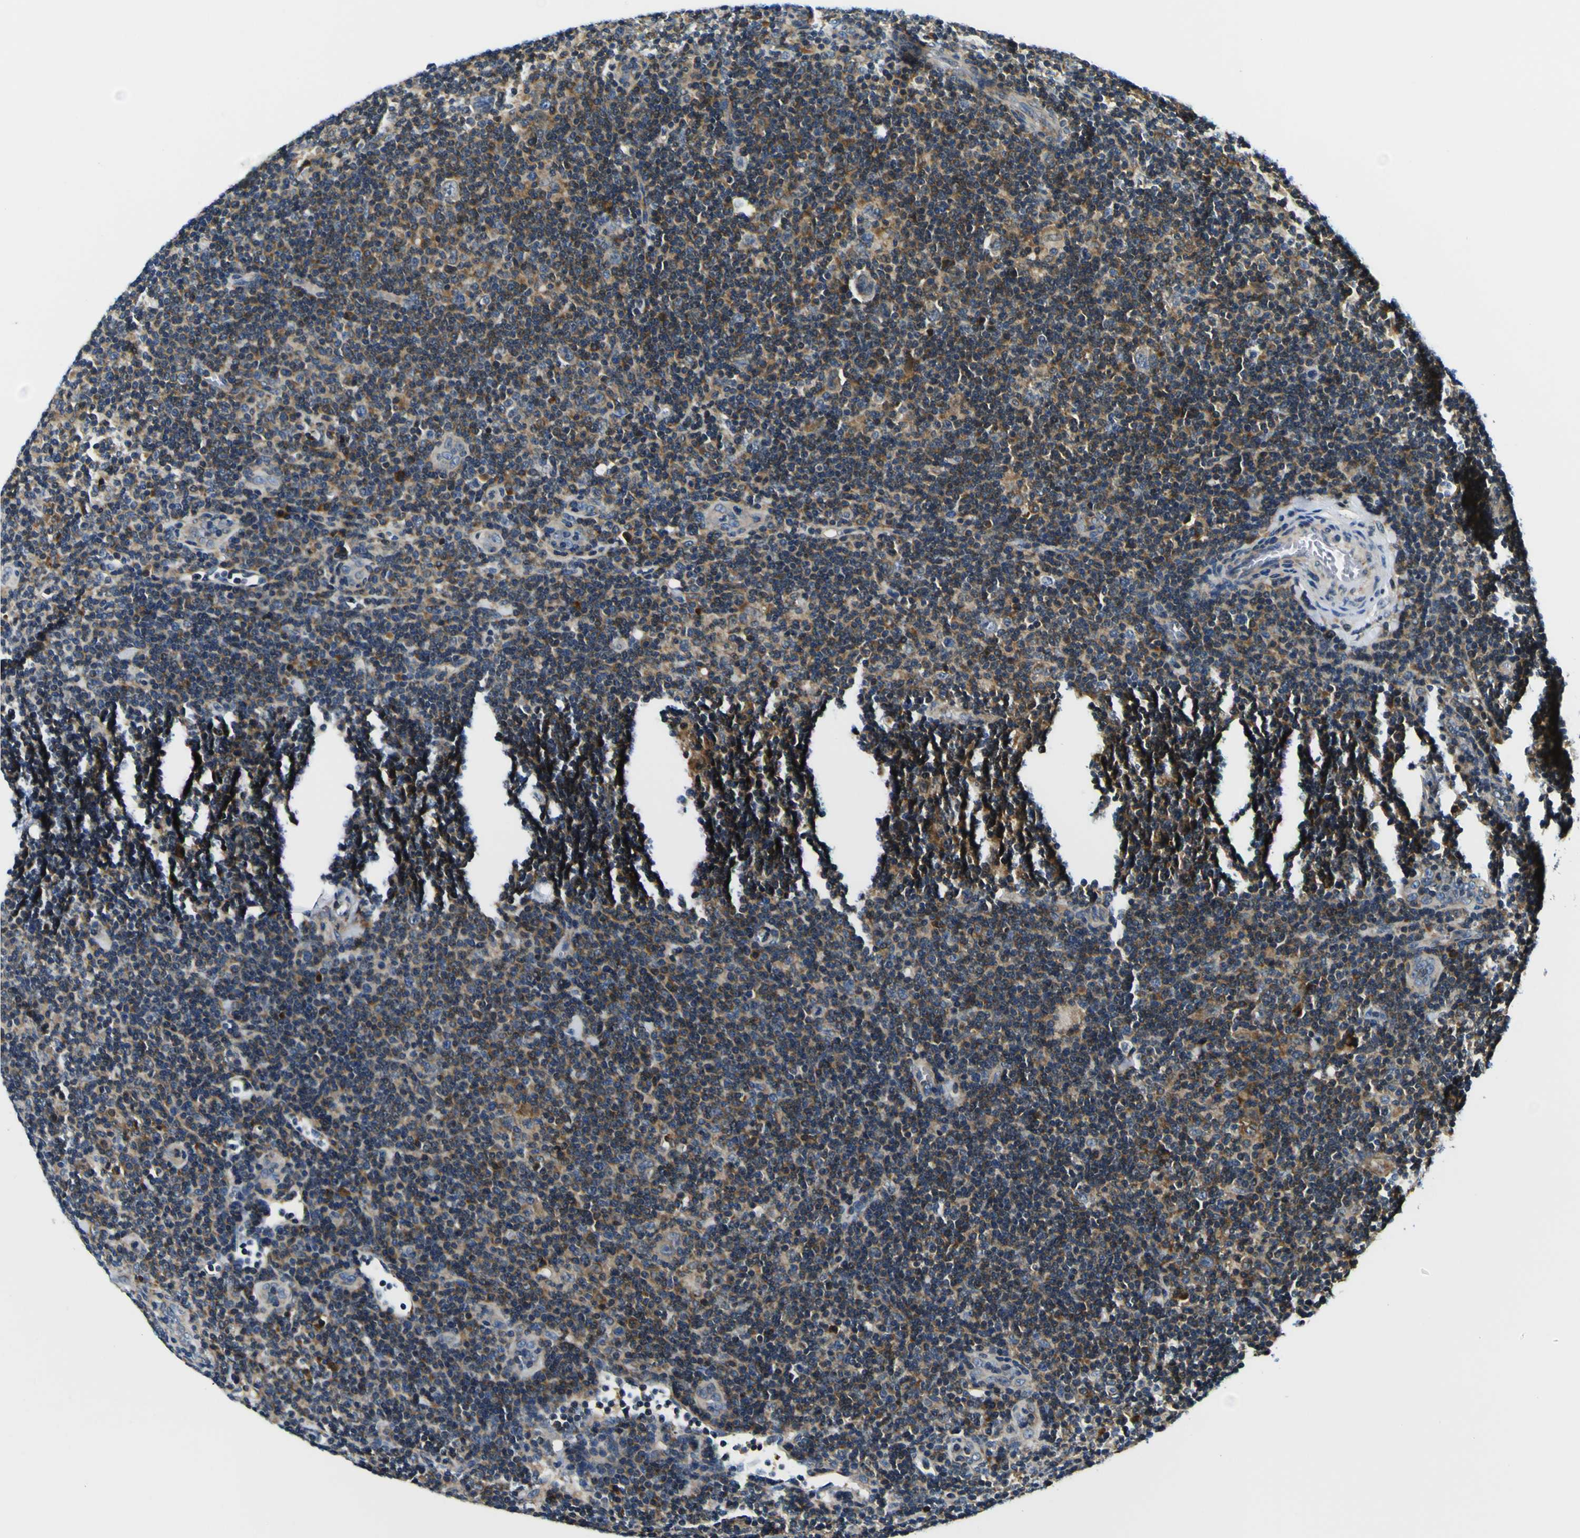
{"staining": {"intensity": "weak", "quantity": ">75%", "location": "cytoplasmic/membranous"}, "tissue": "lymphoma", "cell_type": "Tumor cells", "image_type": "cancer", "snomed": [{"axis": "morphology", "description": "Hodgkin's disease, NOS"}, {"axis": "topography", "description": "Lymph node"}], "caption": "Immunohistochemistry histopathology image of lymphoma stained for a protein (brown), which exhibits low levels of weak cytoplasmic/membranous staining in about >75% of tumor cells.", "gene": "NLRP3", "patient": {"sex": "female", "age": 57}}